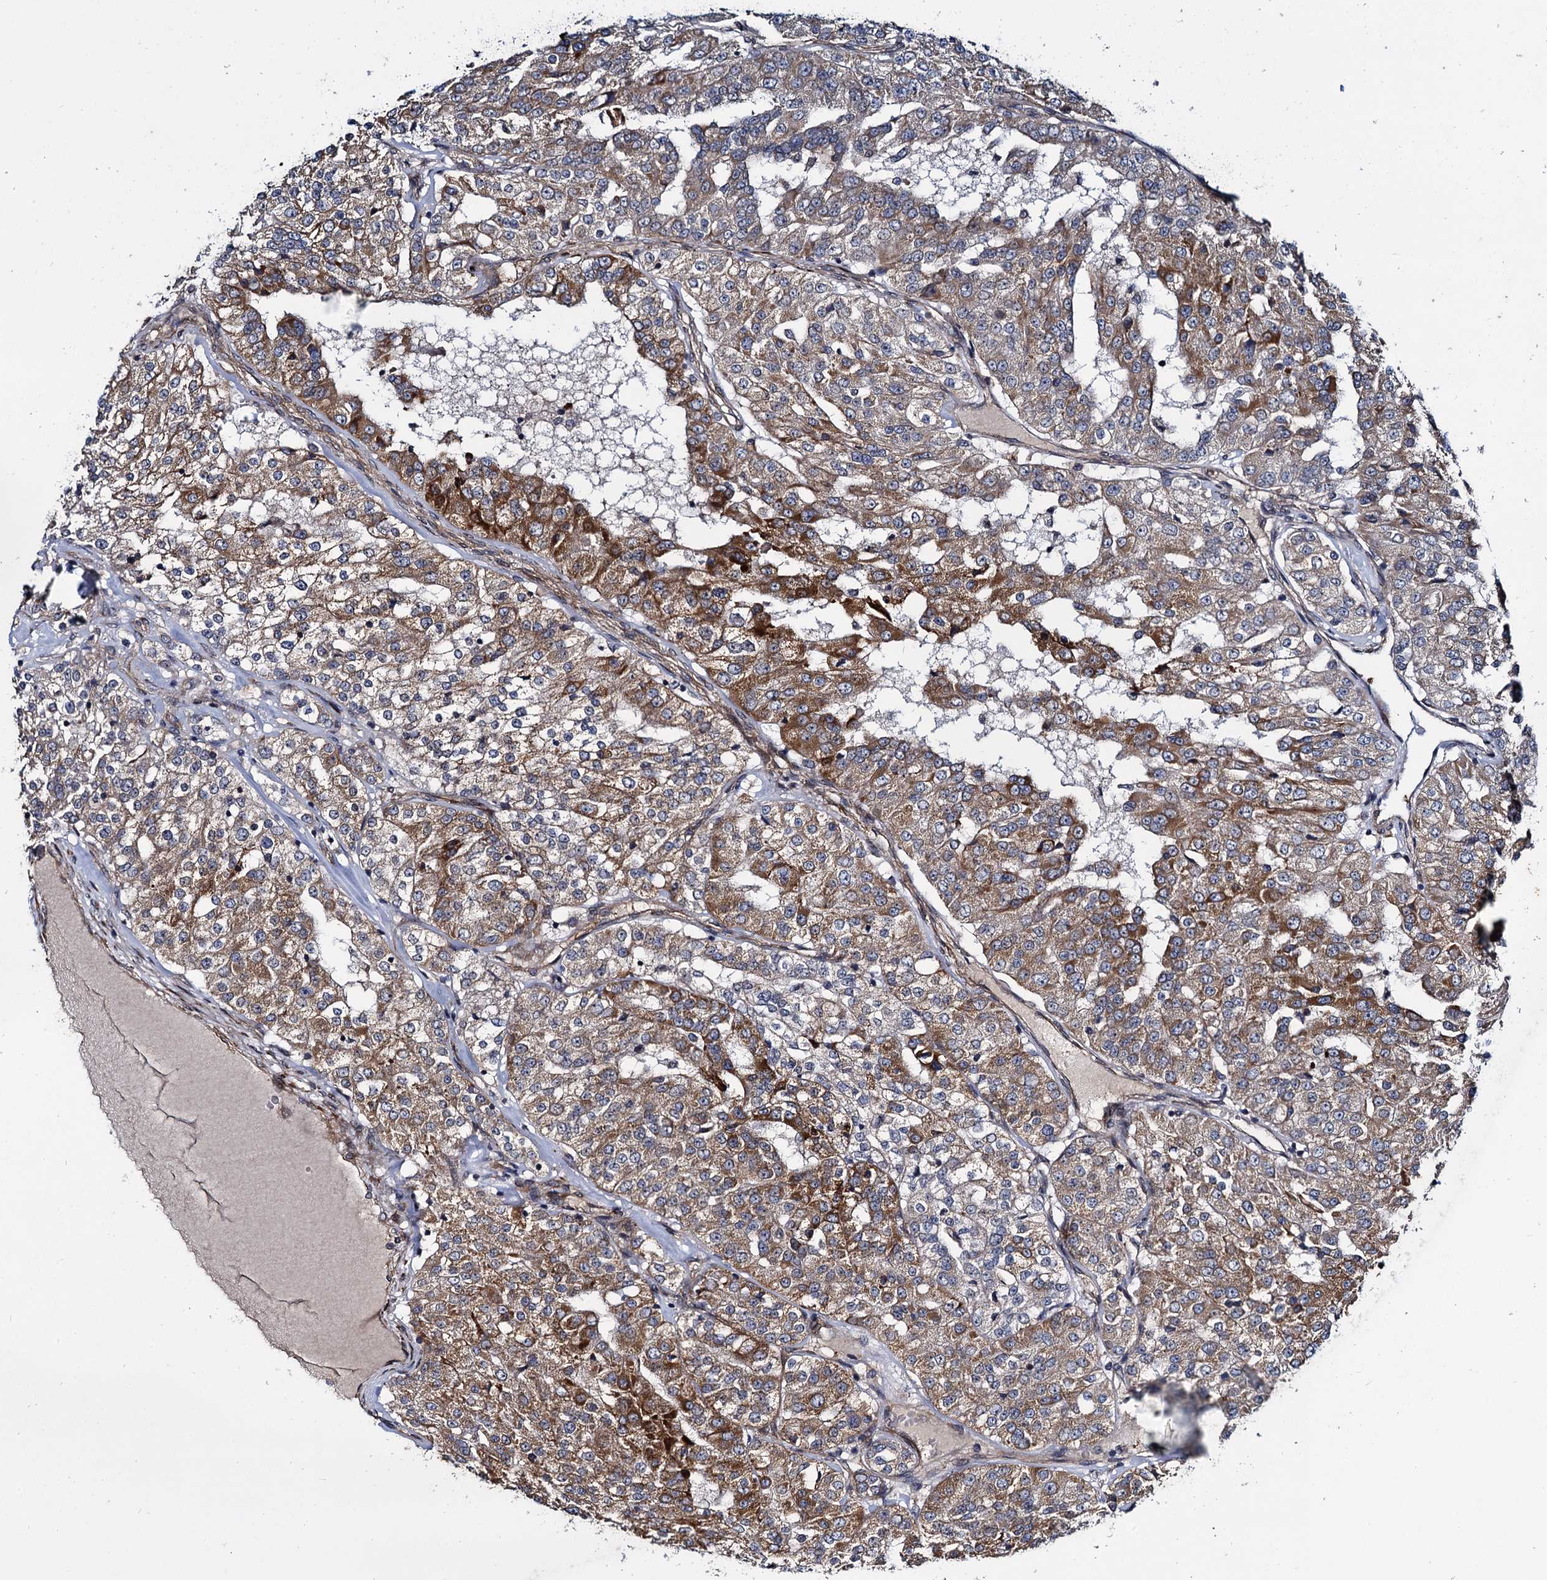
{"staining": {"intensity": "moderate", "quantity": ">75%", "location": "cytoplasmic/membranous"}, "tissue": "renal cancer", "cell_type": "Tumor cells", "image_type": "cancer", "snomed": [{"axis": "morphology", "description": "Adenocarcinoma, NOS"}, {"axis": "topography", "description": "Kidney"}], "caption": "Protein positivity by immunohistochemistry (IHC) shows moderate cytoplasmic/membranous positivity in about >75% of tumor cells in adenocarcinoma (renal).", "gene": "ARHGAP42", "patient": {"sex": "female", "age": 63}}